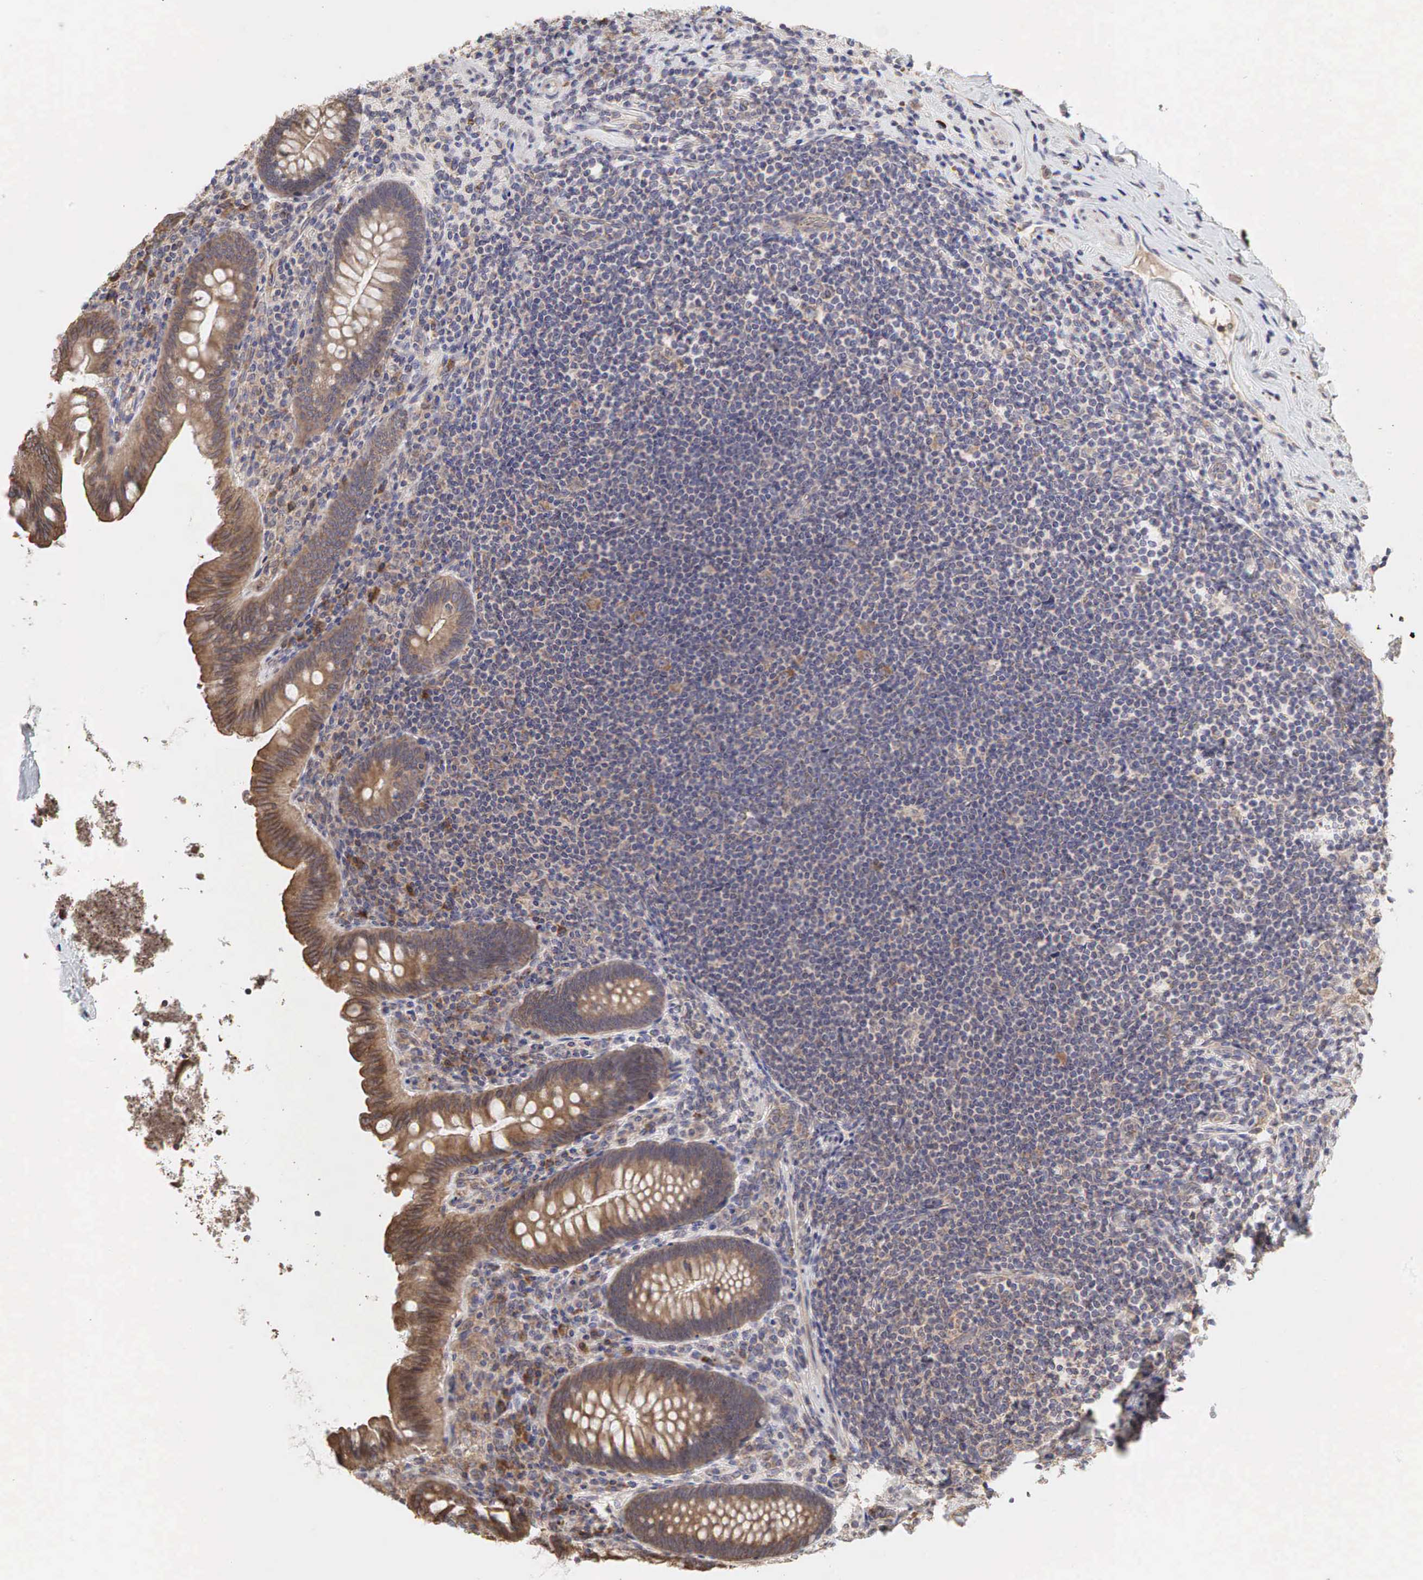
{"staining": {"intensity": "moderate", "quantity": ">75%", "location": "cytoplasmic/membranous"}, "tissue": "appendix", "cell_type": "Glandular cells", "image_type": "normal", "snomed": [{"axis": "morphology", "description": "Normal tissue, NOS"}, {"axis": "topography", "description": "Appendix"}], "caption": "The immunohistochemical stain labels moderate cytoplasmic/membranous staining in glandular cells of benign appendix. (brown staining indicates protein expression, while blue staining denotes nuclei).", "gene": "PABPC5", "patient": {"sex": "male", "age": 41}}